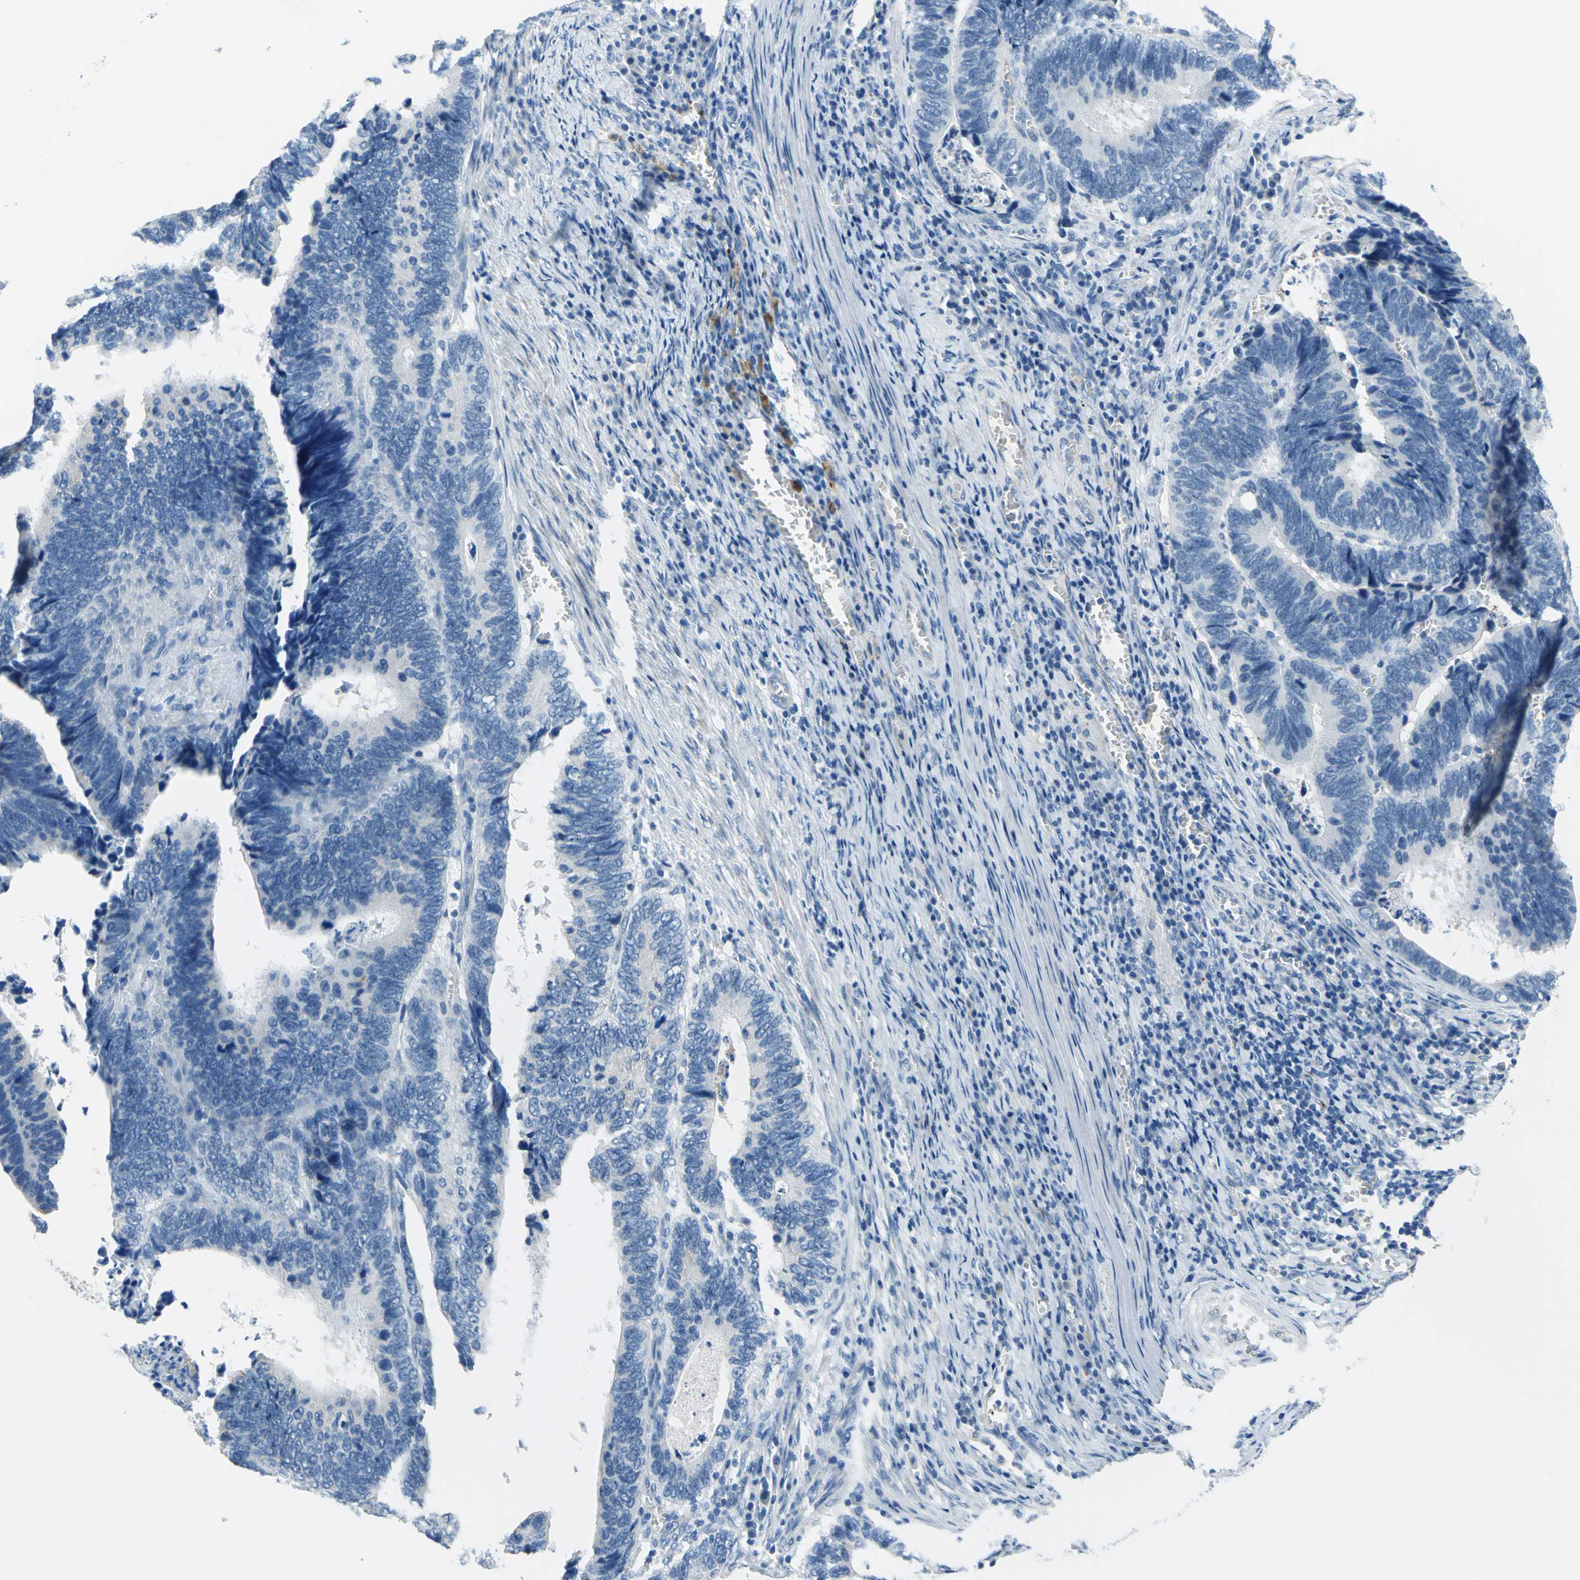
{"staining": {"intensity": "negative", "quantity": "none", "location": "none"}, "tissue": "colorectal cancer", "cell_type": "Tumor cells", "image_type": "cancer", "snomed": [{"axis": "morphology", "description": "Adenocarcinoma, NOS"}, {"axis": "topography", "description": "Colon"}], "caption": "High power microscopy micrograph of an immunohistochemistry (IHC) histopathology image of colorectal cancer (adenocarcinoma), revealing no significant expression in tumor cells. The staining was performed using DAB to visualize the protein expression in brown, while the nuclei were stained in blue with hematoxylin (Magnification: 20x).", "gene": "MUC4", "patient": {"sex": "male", "age": 72}}